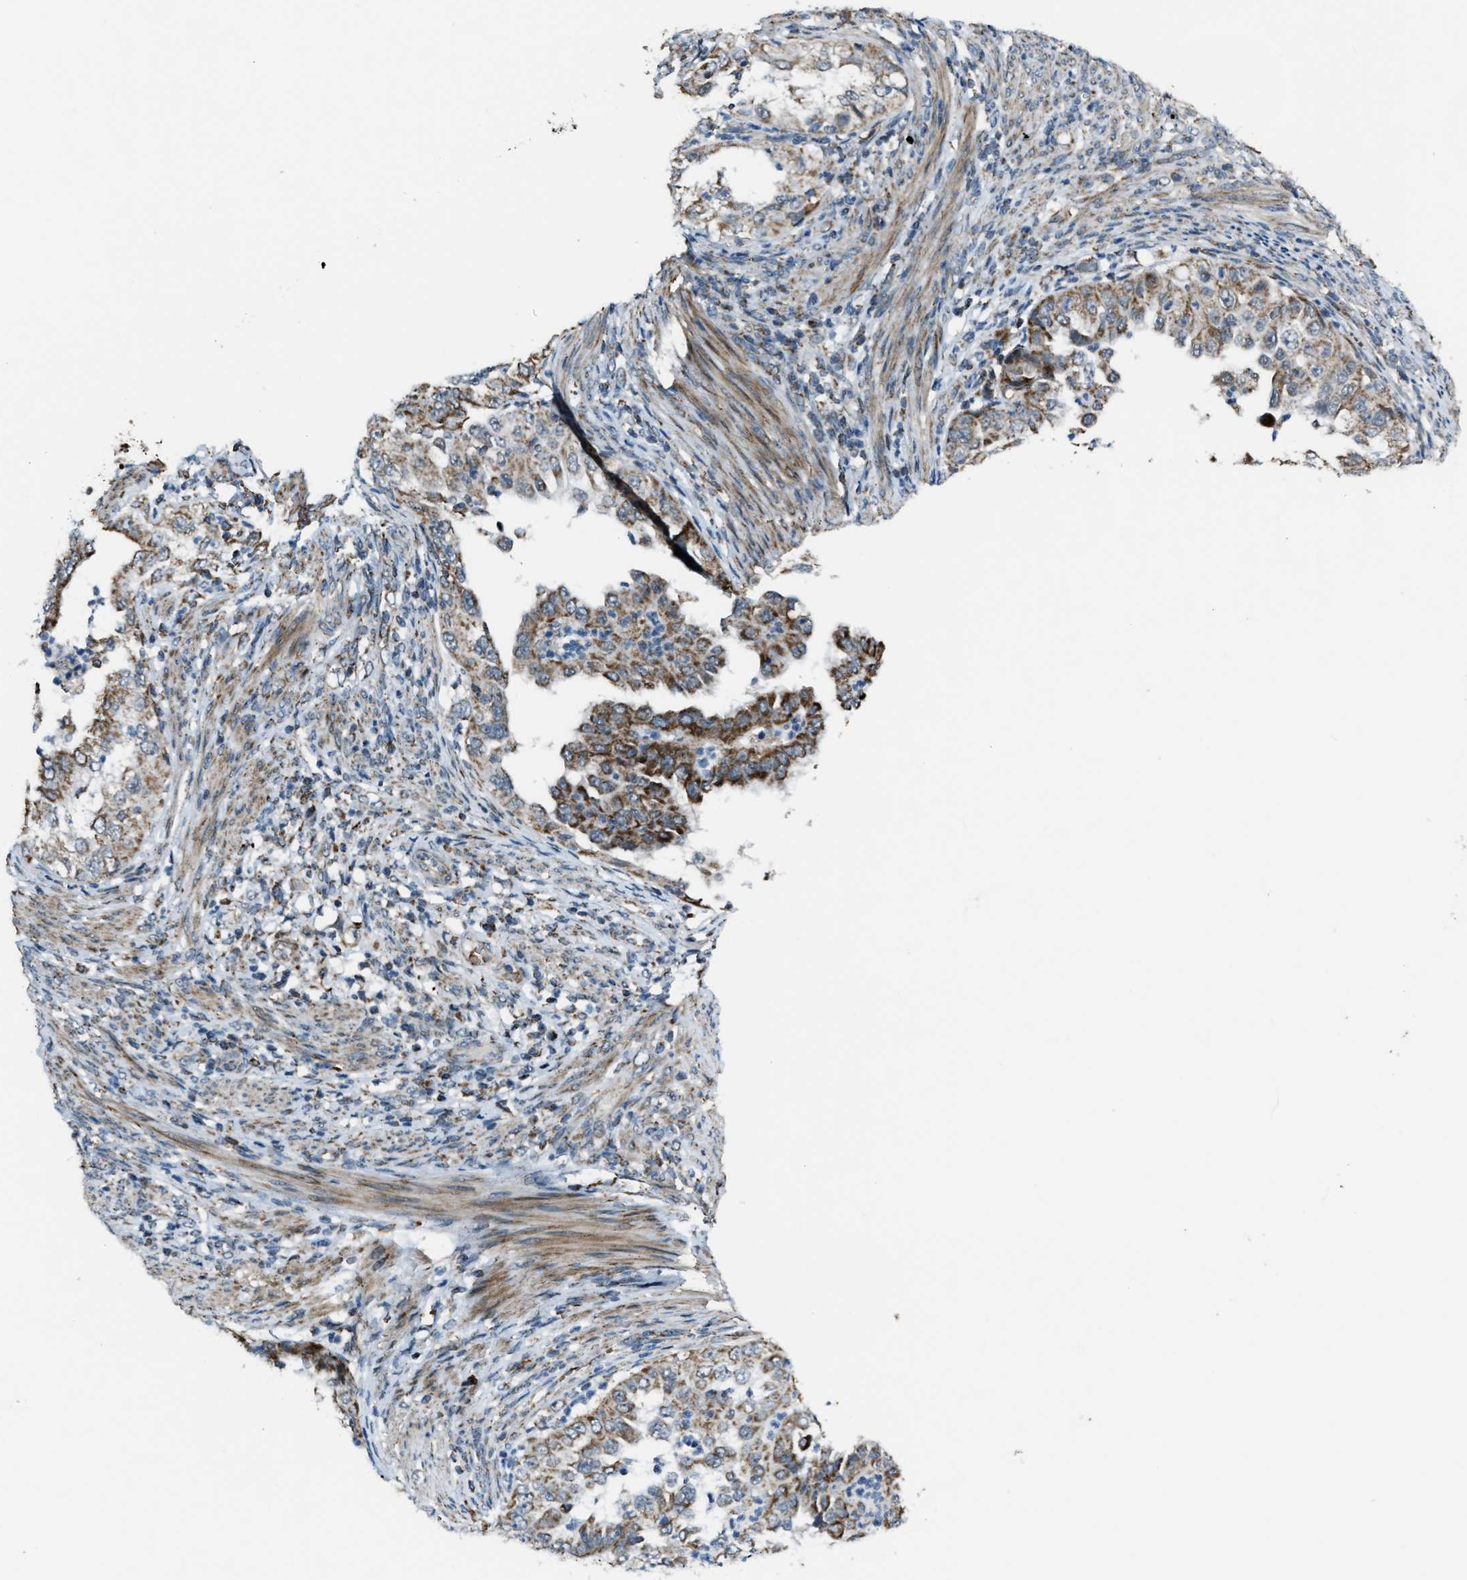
{"staining": {"intensity": "moderate", "quantity": ">75%", "location": "cytoplasmic/membranous"}, "tissue": "endometrial cancer", "cell_type": "Tumor cells", "image_type": "cancer", "snomed": [{"axis": "morphology", "description": "Adenocarcinoma, NOS"}, {"axis": "topography", "description": "Endometrium"}], "caption": "High-magnification brightfield microscopy of endometrial cancer (adenocarcinoma) stained with DAB (3,3'-diaminobenzidine) (brown) and counterstained with hematoxylin (blue). tumor cells exhibit moderate cytoplasmic/membranous staining is identified in about>75% of cells.", "gene": "CHN2", "patient": {"sex": "female", "age": 85}}